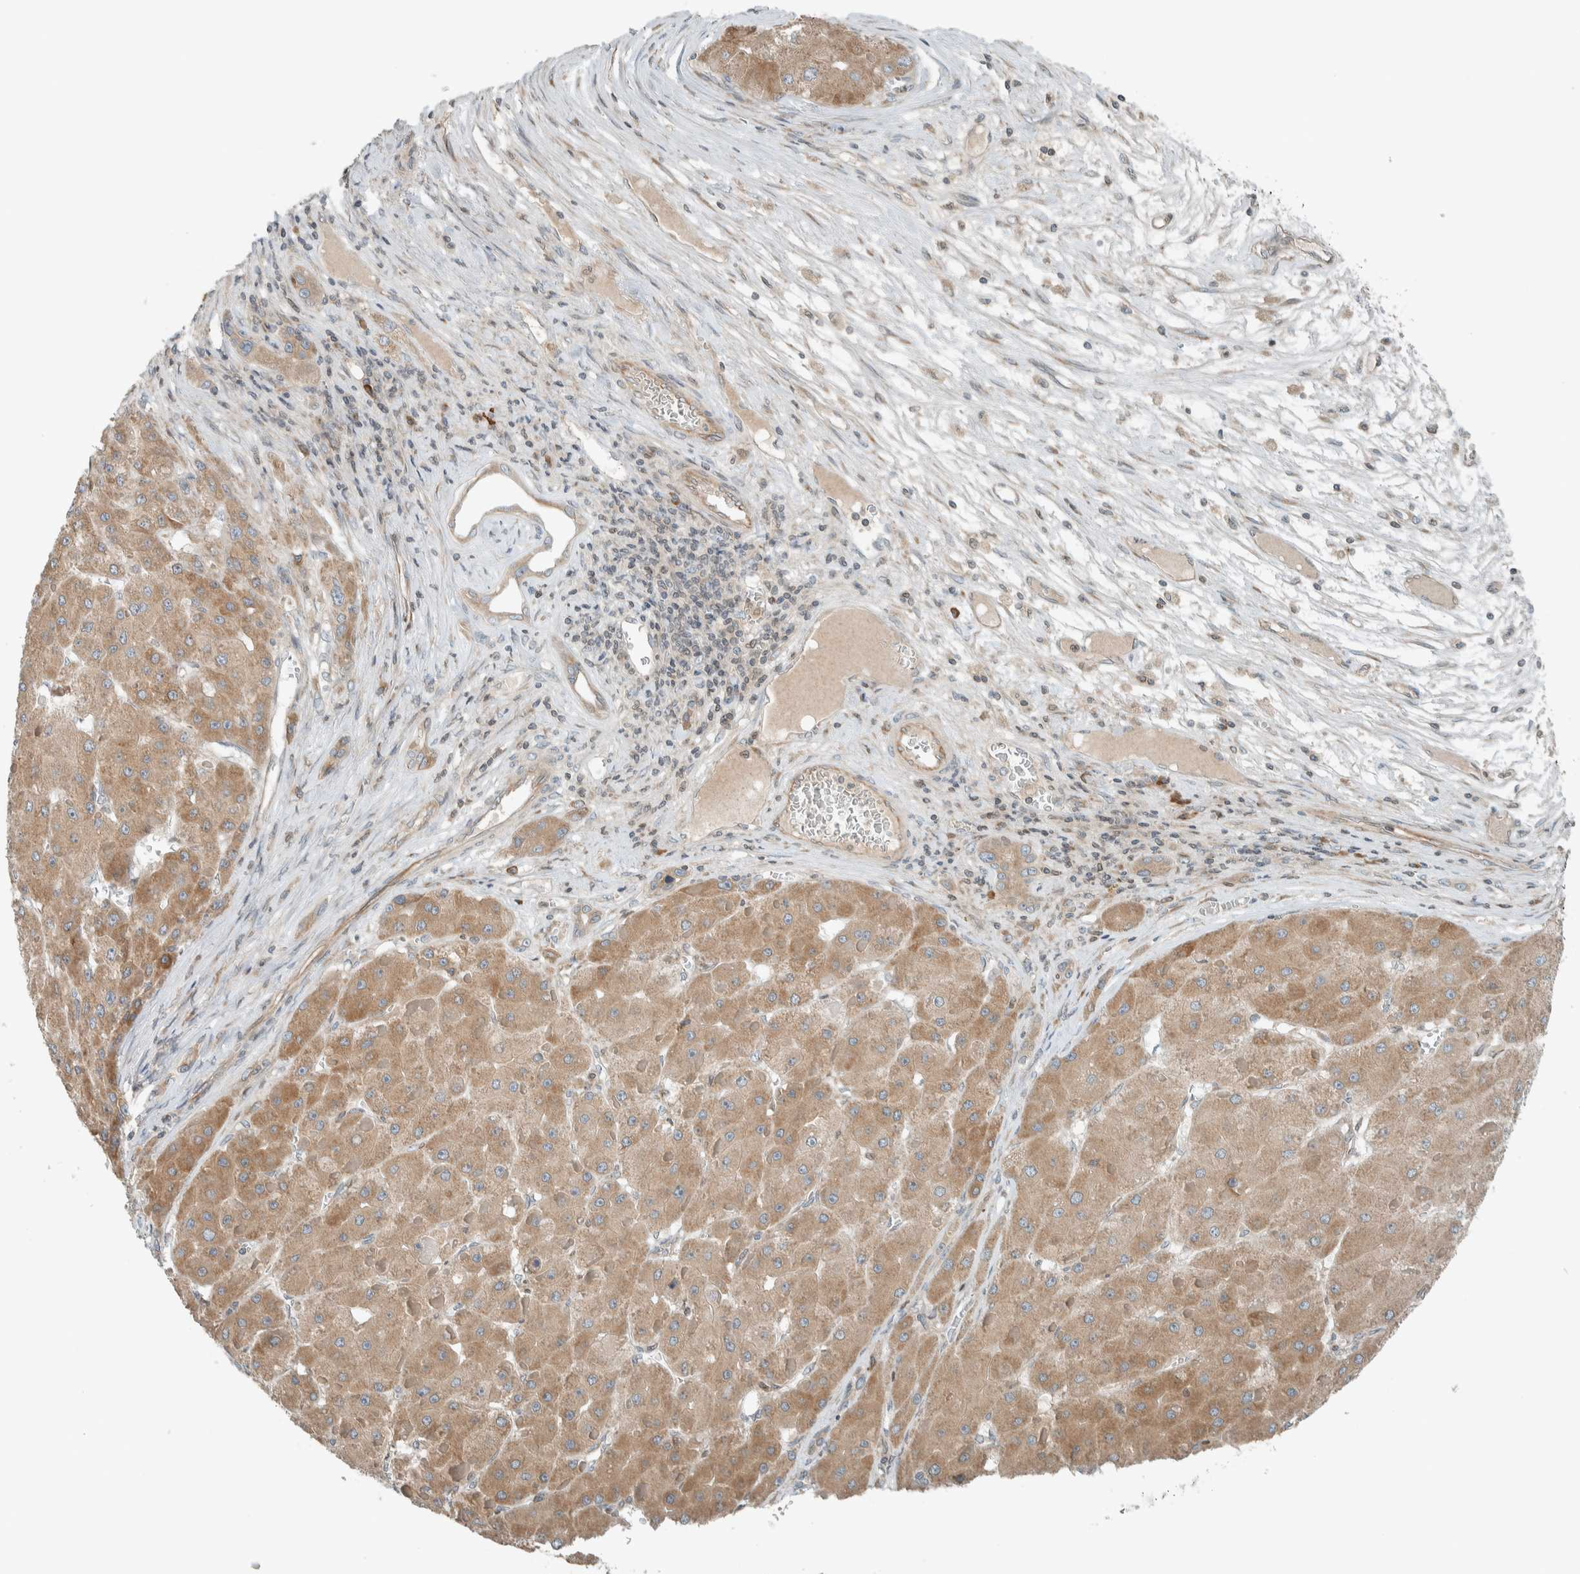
{"staining": {"intensity": "moderate", "quantity": ">75%", "location": "cytoplasmic/membranous"}, "tissue": "liver cancer", "cell_type": "Tumor cells", "image_type": "cancer", "snomed": [{"axis": "morphology", "description": "Carcinoma, Hepatocellular, NOS"}, {"axis": "topography", "description": "Liver"}], "caption": "Moderate cytoplasmic/membranous positivity is appreciated in approximately >75% of tumor cells in hepatocellular carcinoma (liver).", "gene": "SEL1L", "patient": {"sex": "female", "age": 73}}